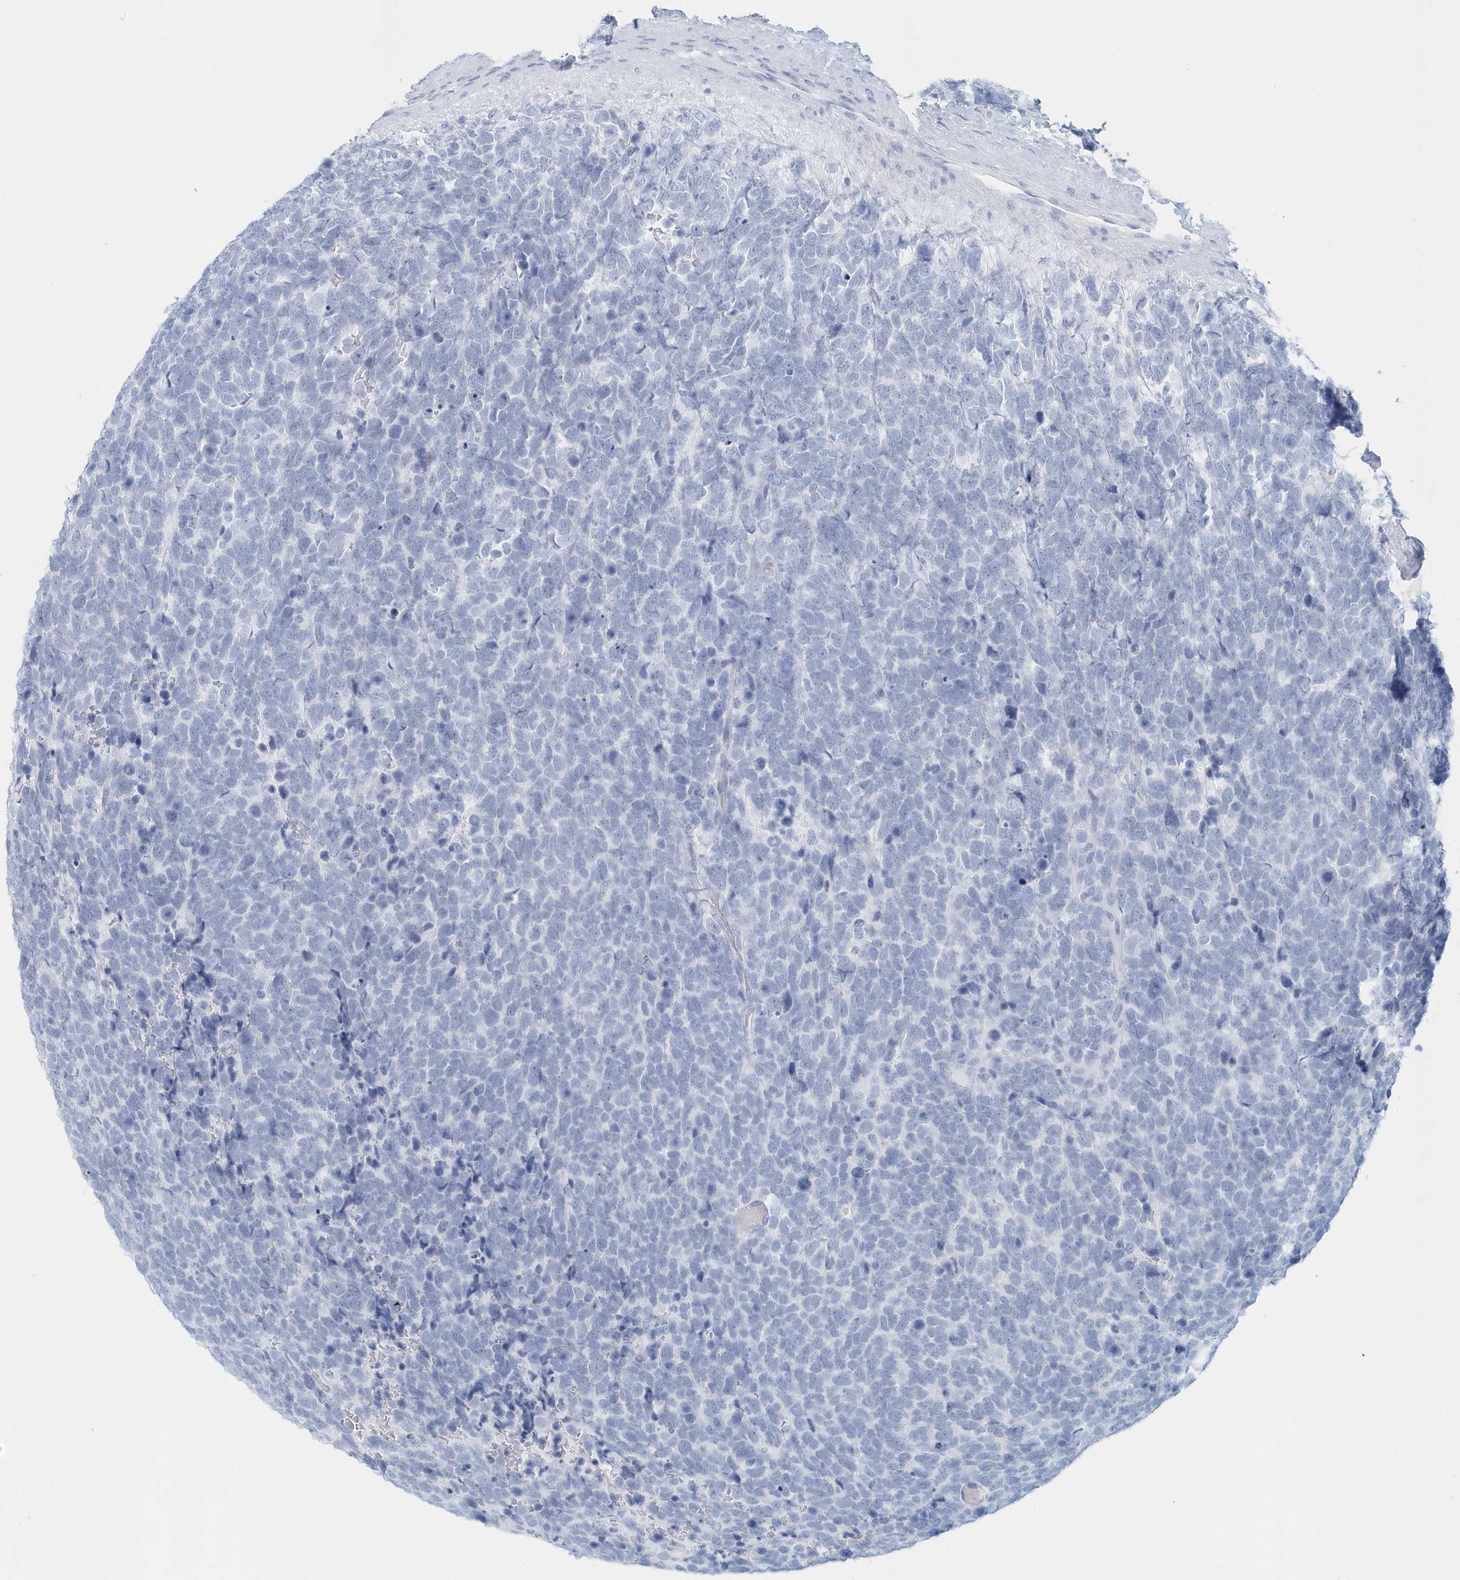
{"staining": {"intensity": "negative", "quantity": "none", "location": "none"}, "tissue": "urothelial cancer", "cell_type": "Tumor cells", "image_type": "cancer", "snomed": [{"axis": "morphology", "description": "Urothelial carcinoma, High grade"}, {"axis": "topography", "description": "Urinary bladder"}], "caption": "IHC of human urothelial carcinoma (high-grade) shows no positivity in tumor cells.", "gene": "PTPRO", "patient": {"sex": "female", "age": 82}}